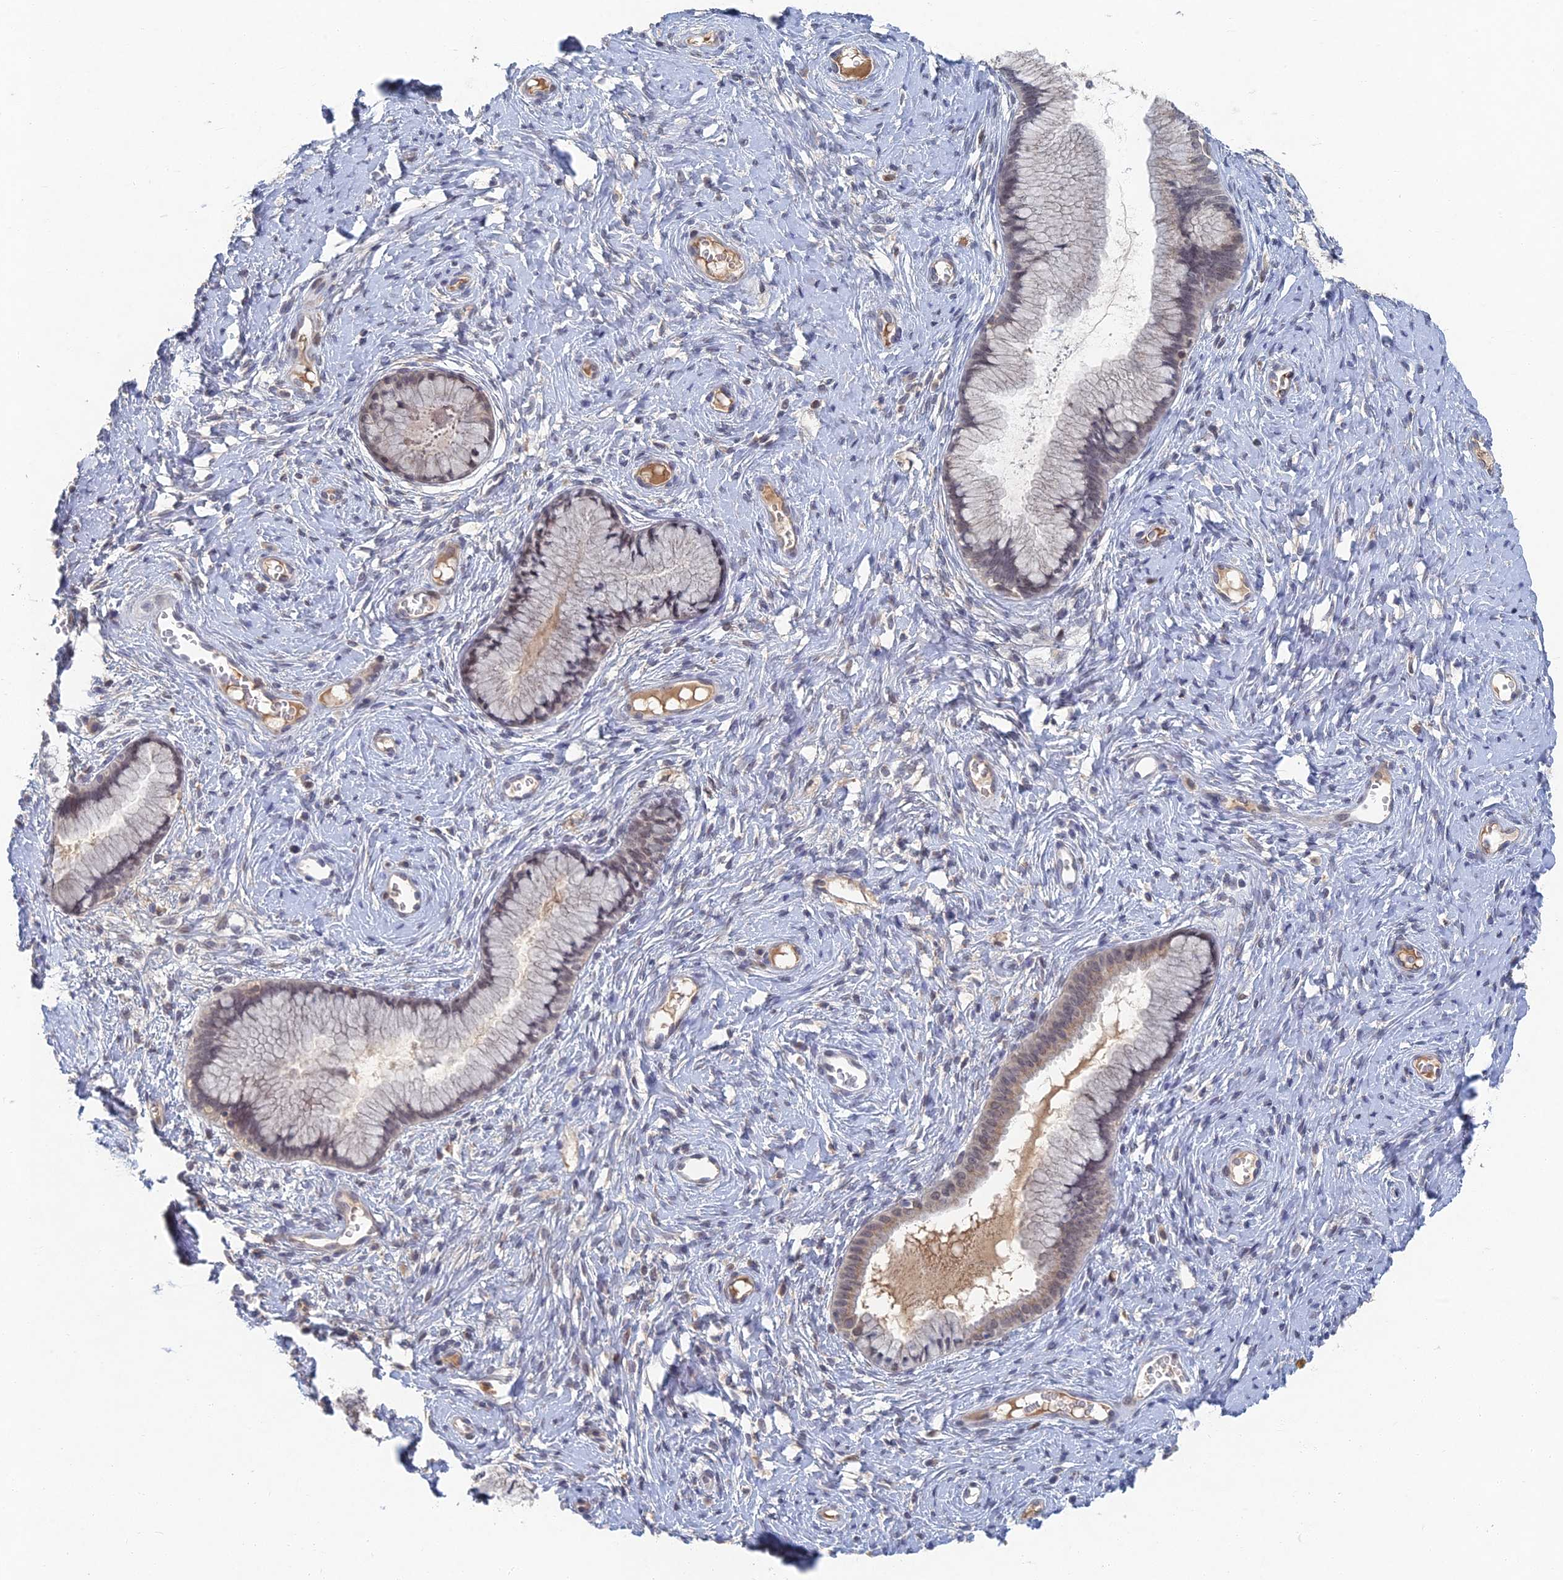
{"staining": {"intensity": "moderate", "quantity": "<25%", "location": "nuclear"}, "tissue": "cervix", "cell_type": "Glandular cells", "image_type": "normal", "snomed": [{"axis": "morphology", "description": "Normal tissue, NOS"}, {"axis": "topography", "description": "Cervix"}], "caption": "About <25% of glandular cells in unremarkable cervix demonstrate moderate nuclear protein expression as visualized by brown immunohistochemical staining.", "gene": "GNA15", "patient": {"sex": "female", "age": 42}}